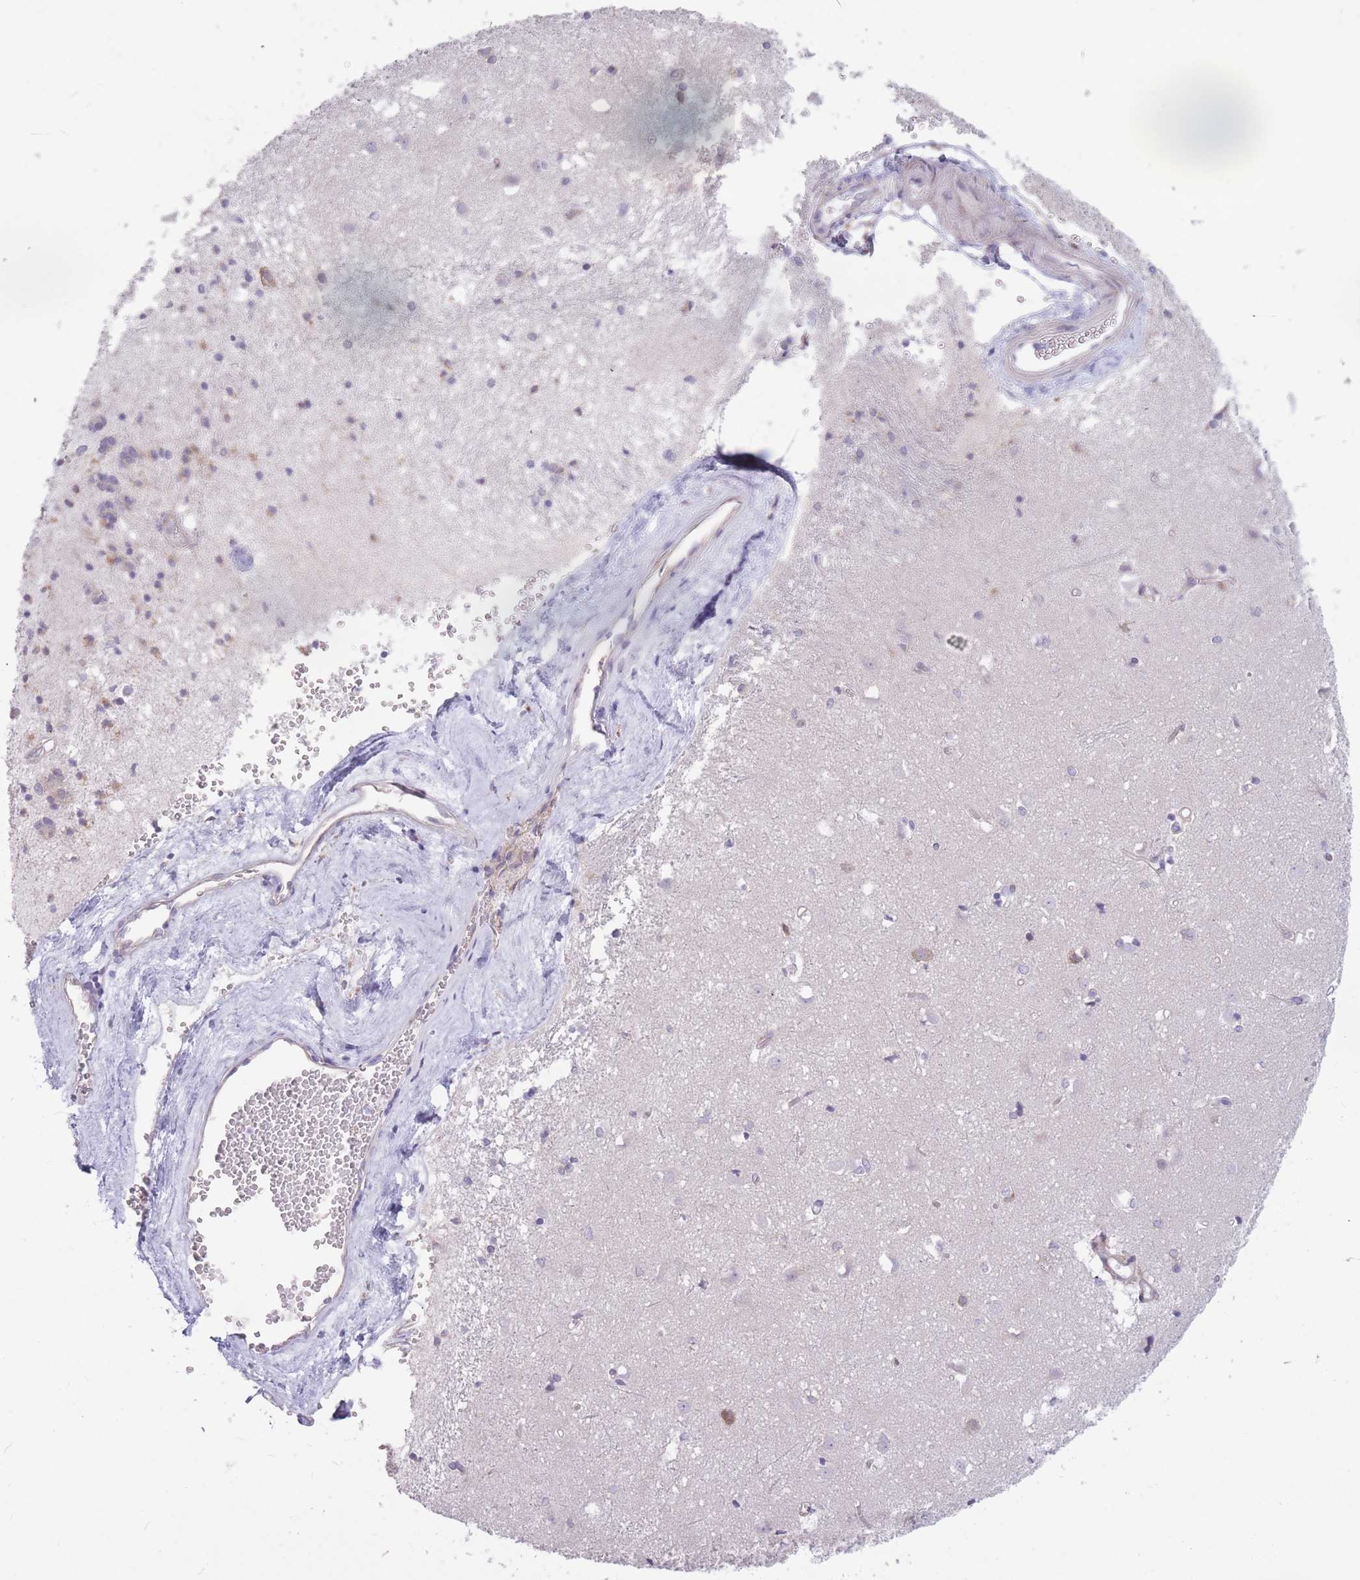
{"staining": {"intensity": "negative", "quantity": "none", "location": "none"}, "tissue": "caudate", "cell_type": "Glial cells", "image_type": "normal", "snomed": [{"axis": "morphology", "description": "Normal tissue, NOS"}, {"axis": "topography", "description": "Lateral ventricle wall"}], "caption": "An image of caudate stained for a protein reveals no brown staining in glial cells. (Stains: DAB immunohistochemistry (IHC) with hematoxylin counter stain, Microscopy: brightfield microscopy at high magnification).", "gene": "TRAPPC5", "patient": {"sex": "male", "age": 37}}